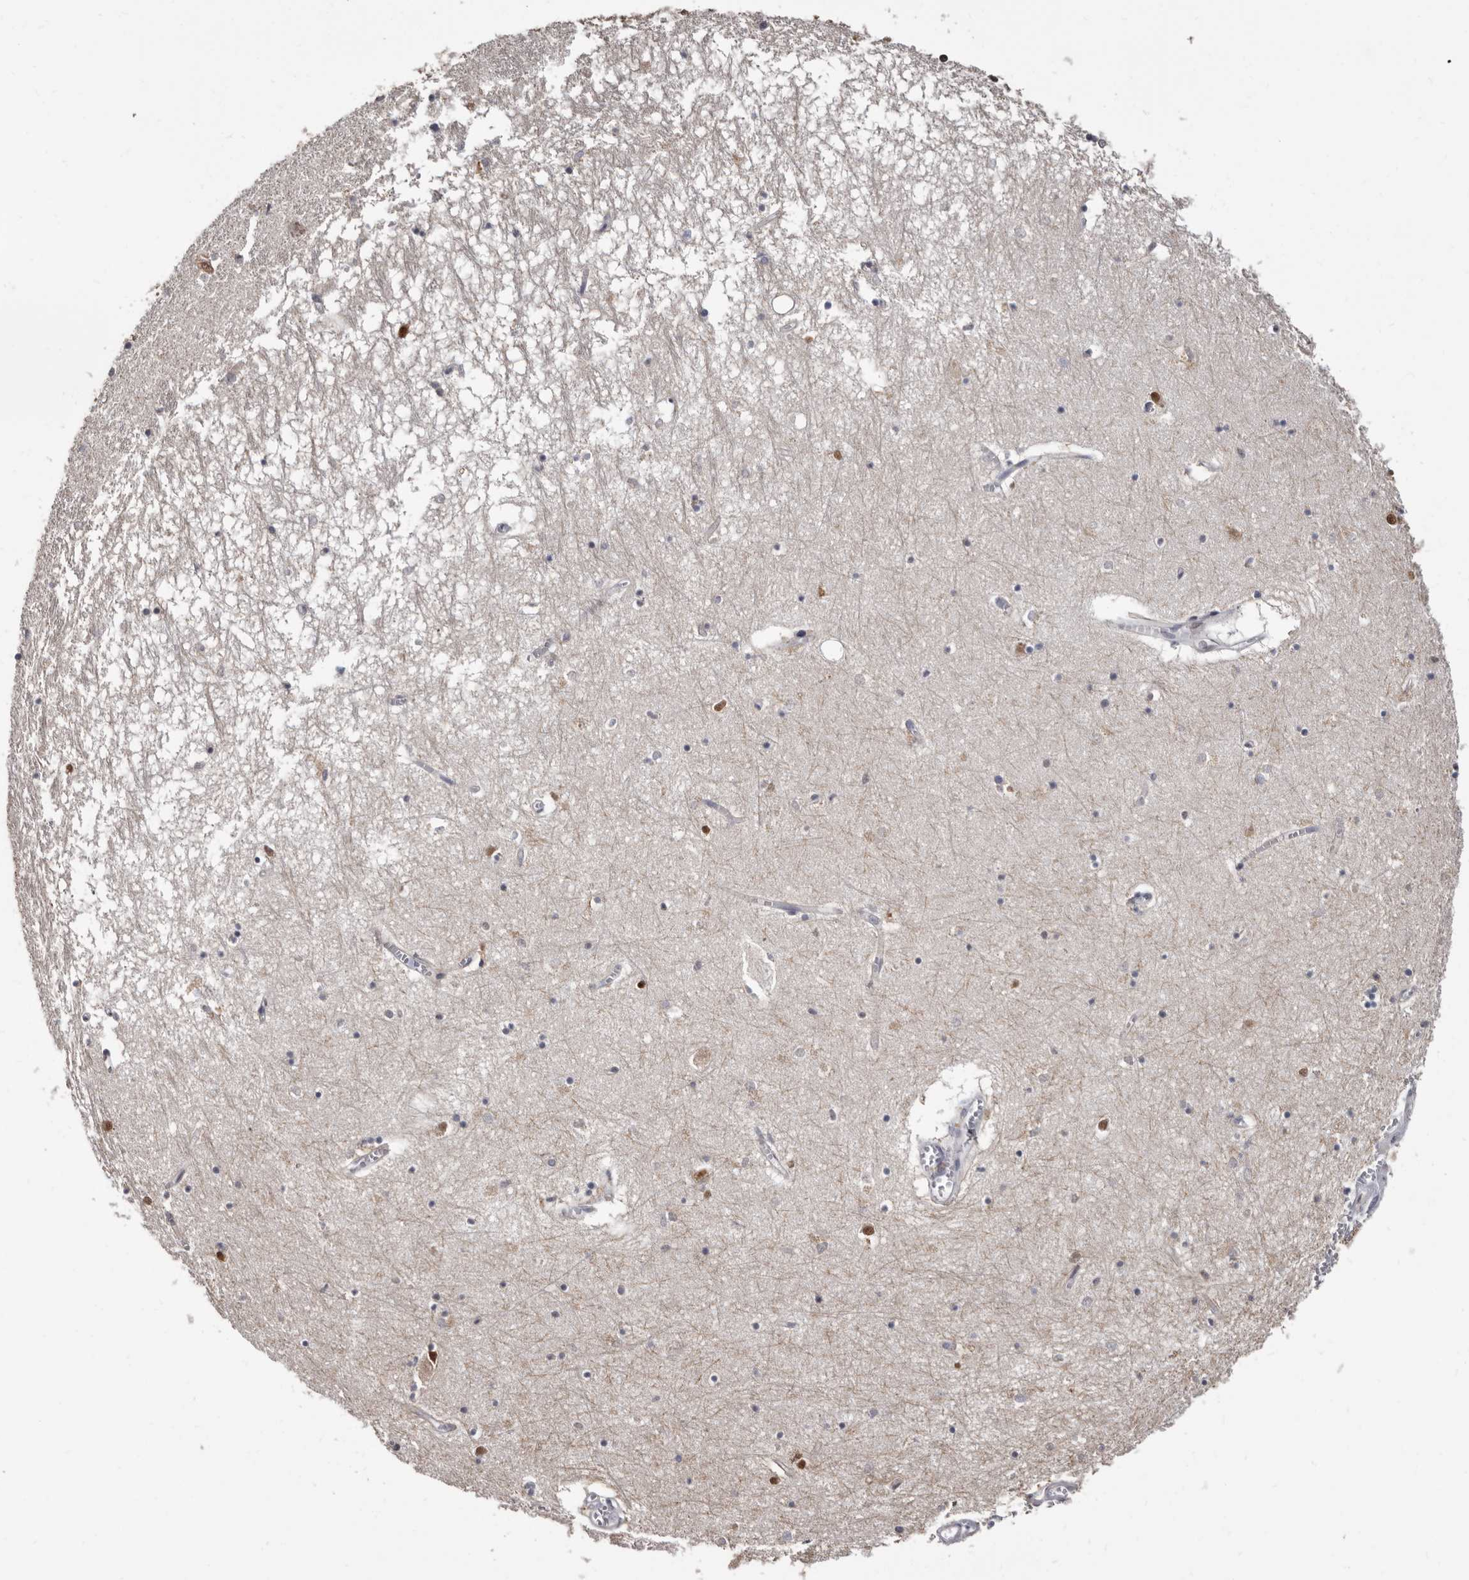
{"staining": {"intensity": "moderate", "quantity": "<25%", "location": "nuclear"}, "tissue": "hippocampus", "cell_type": "Glial cells", "image_type": "normal", "snomed": [{"axis": "morphology", "description": "Normal tissue, NOS"}, {"axis": "topography", "description": "Hippocampus"}], "caption": "About <25% of glial cells in benign human hippocampus reveal moderate nuclear protein expression as visualized by brown immunohistochemical staining.", "gene": "KHDRBS2", "patient": {"sex": "male", "age": 70}}